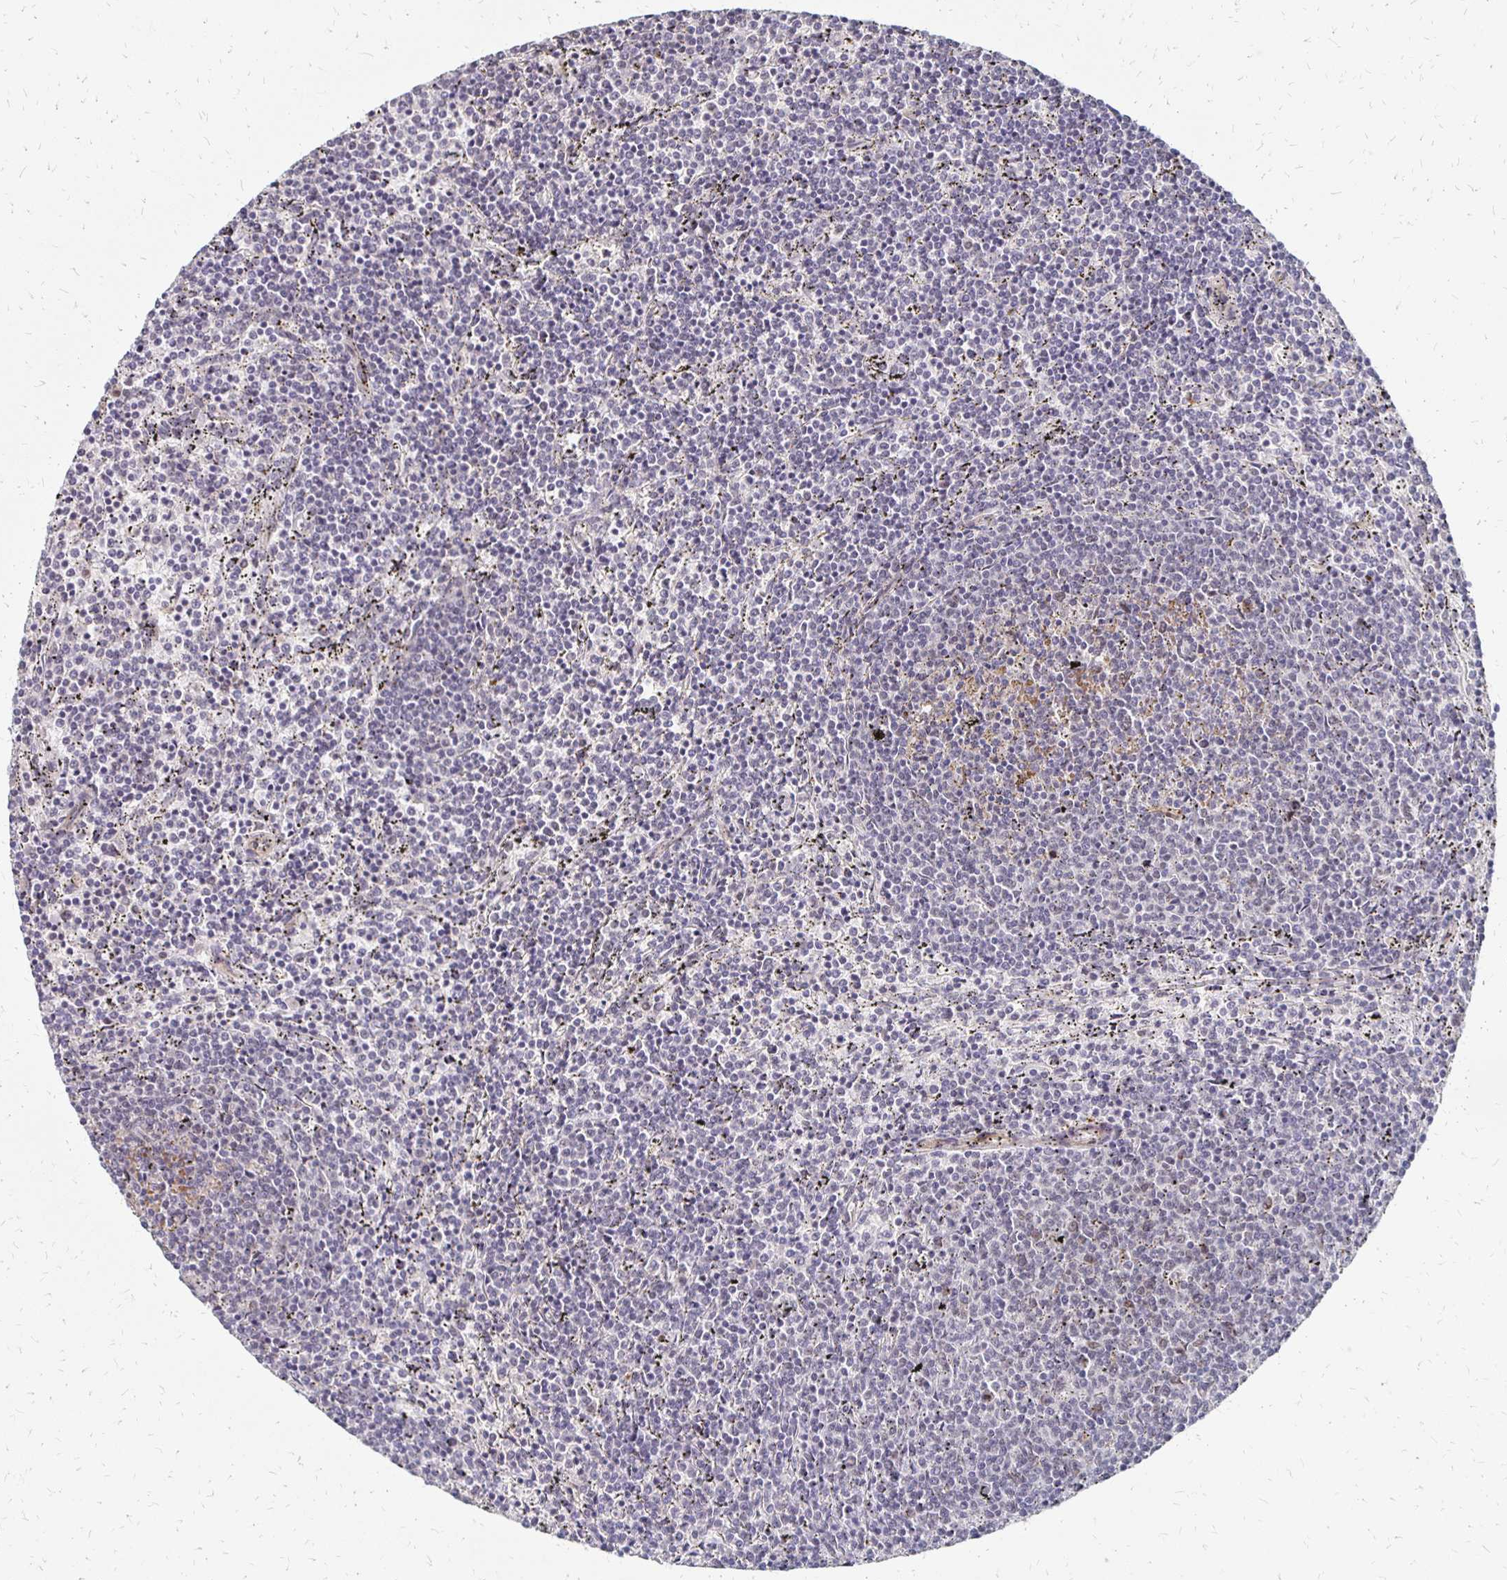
{"staining": {"intensity": "negative", "quantity": "none", "location": "none"}, "tissue": "lymphoma", "cell_type": "Tumor cells", "image_type": "cancer", "snomed": [{"axis": "morphology", "description": "Malignant lymphoma, non-Hodgkin's type, Low grade"}, {"axis": "topography", "description": "Spleen"}], "caption": "DAB (3,3'-diaminobenzidine) immunohistochemical staining of lymphoma reveals no significant expression in tumor cells. (IHC, brightfield microscopy, high magnification).", "gene": "CLASRP", "patient": {"sex": "female", "age": 50}}